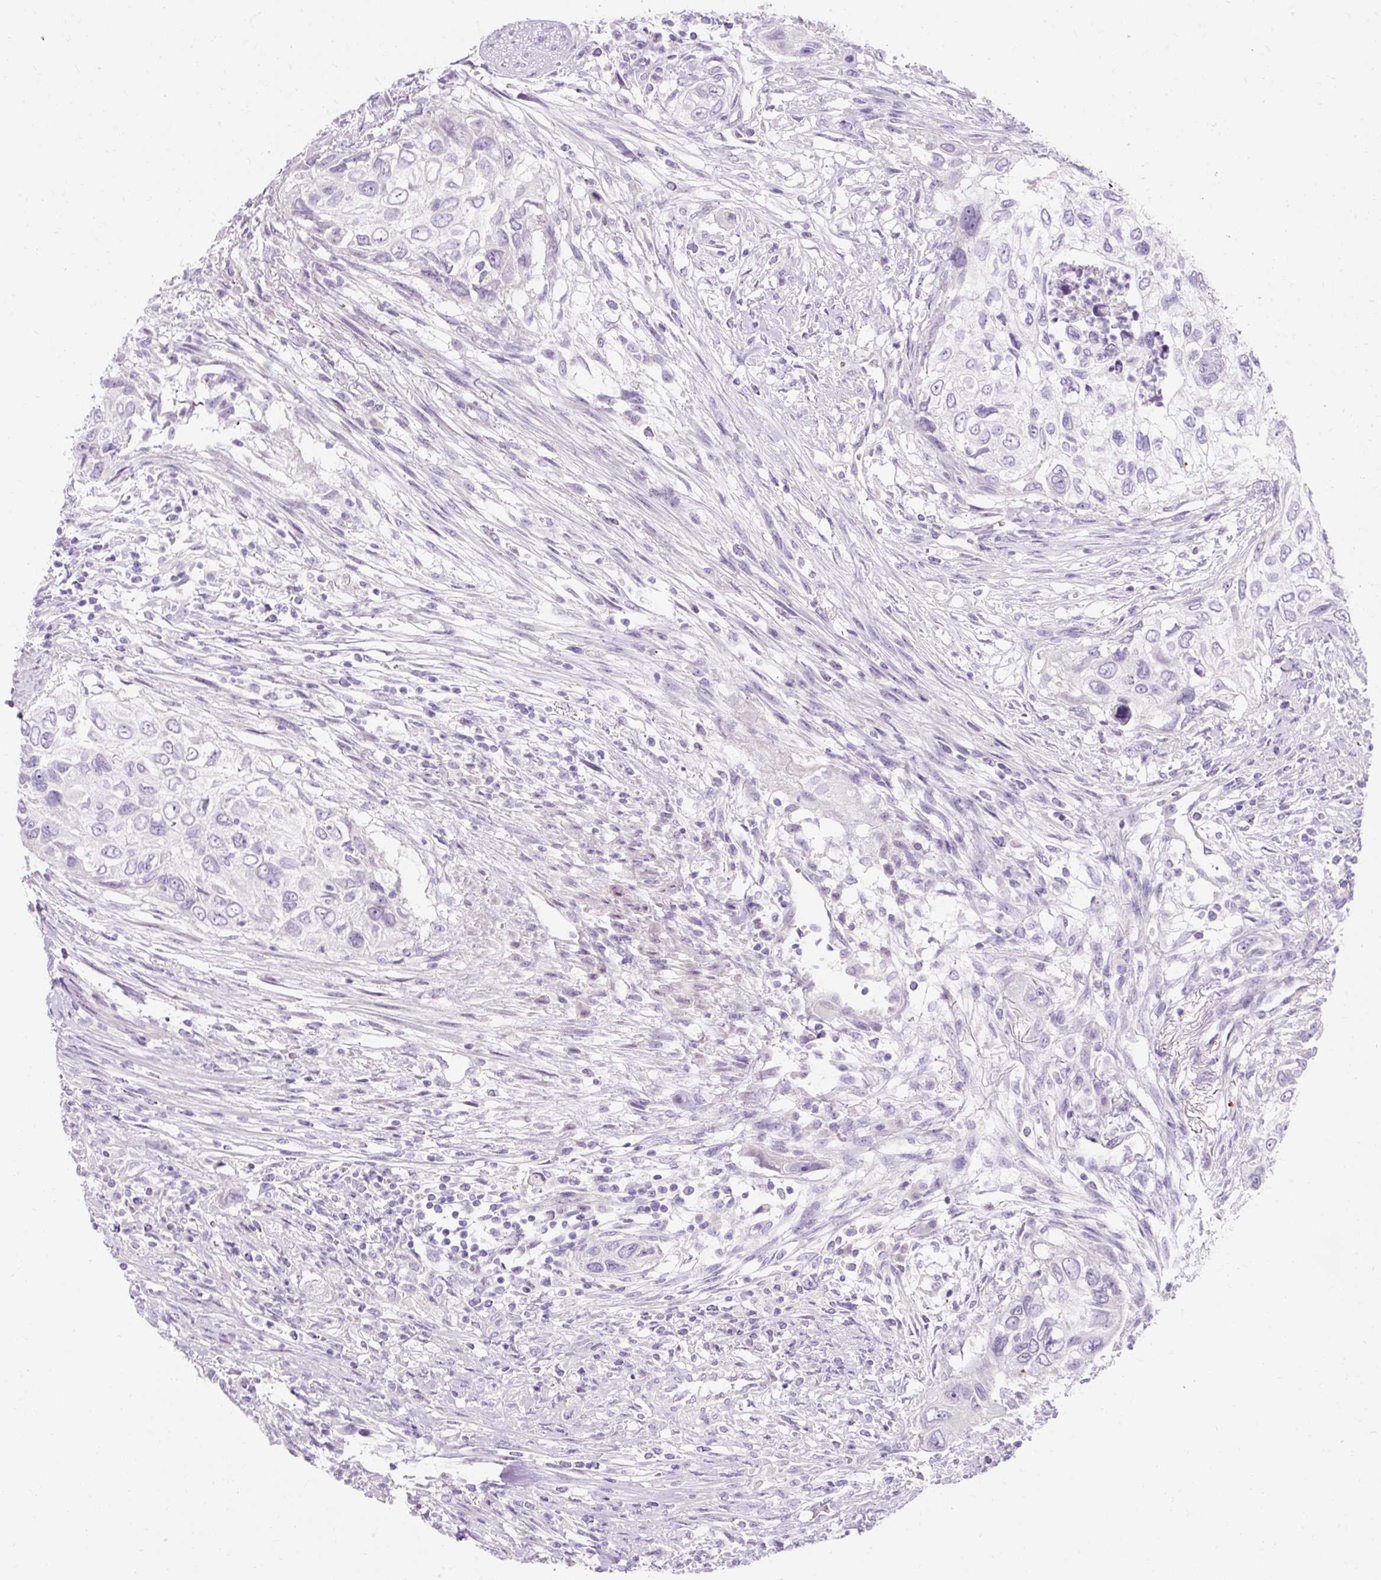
{"staining": {"intensity": "negative", "quantity": "none", "location": "none"}, "tissue": "urothelial cancer", "cell_type": "Tumor cells", "image_type": "cancer", "snomed": [{"axis": "morphology", "description": "Urothelial carcinoma, High grade"}, {"axis": "topography", "description": "Urinary bladder"}], "caption": "There is no significant staining in tumor cells of high-grade urothelial carcinoma.", "gene": "TMEM213", "patient": {"sex": "female", "age": 60}}